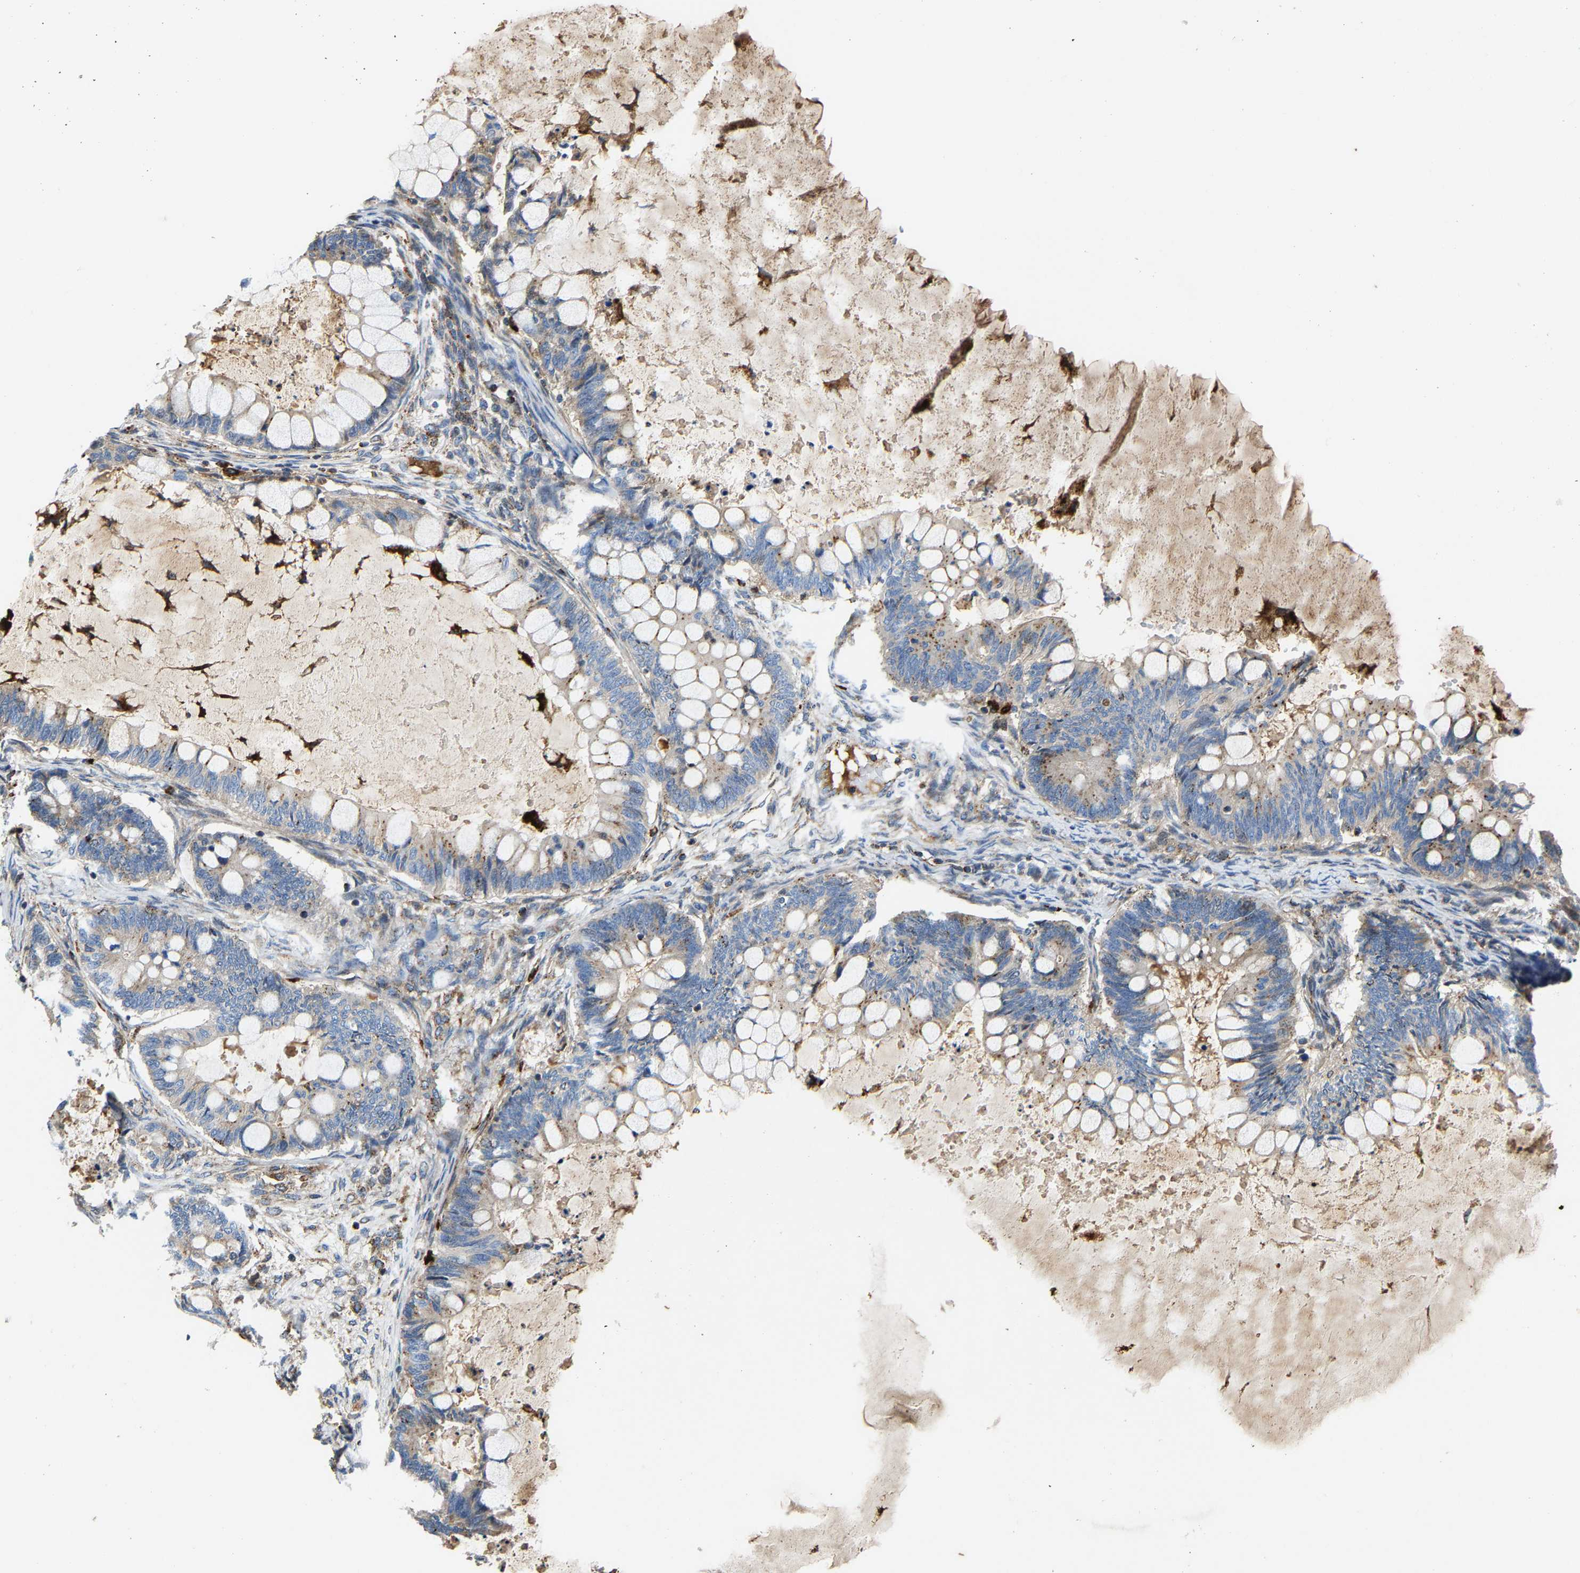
{"staining": {"intensity": "weak", "quantity": "<25%", "location": "cytoplasmic/membranous"}, "tissue": "ovarian cancer", "cell_type": "Tumor cells", "image_type": "cancer", "snomed": [{"axis": "morphology", "description": "Cystadenocarcinoma, mucinous, NOS"}, {"axis": "topography", "description": "Ovary"}], "caption": "Mucinous cystadenocarcinoma (ovarian) was stained to show a protein in brown. There is no significant expression in tumor cells.", "gene": "DPP7", "patient": {"sex": "female", "age": 61}}